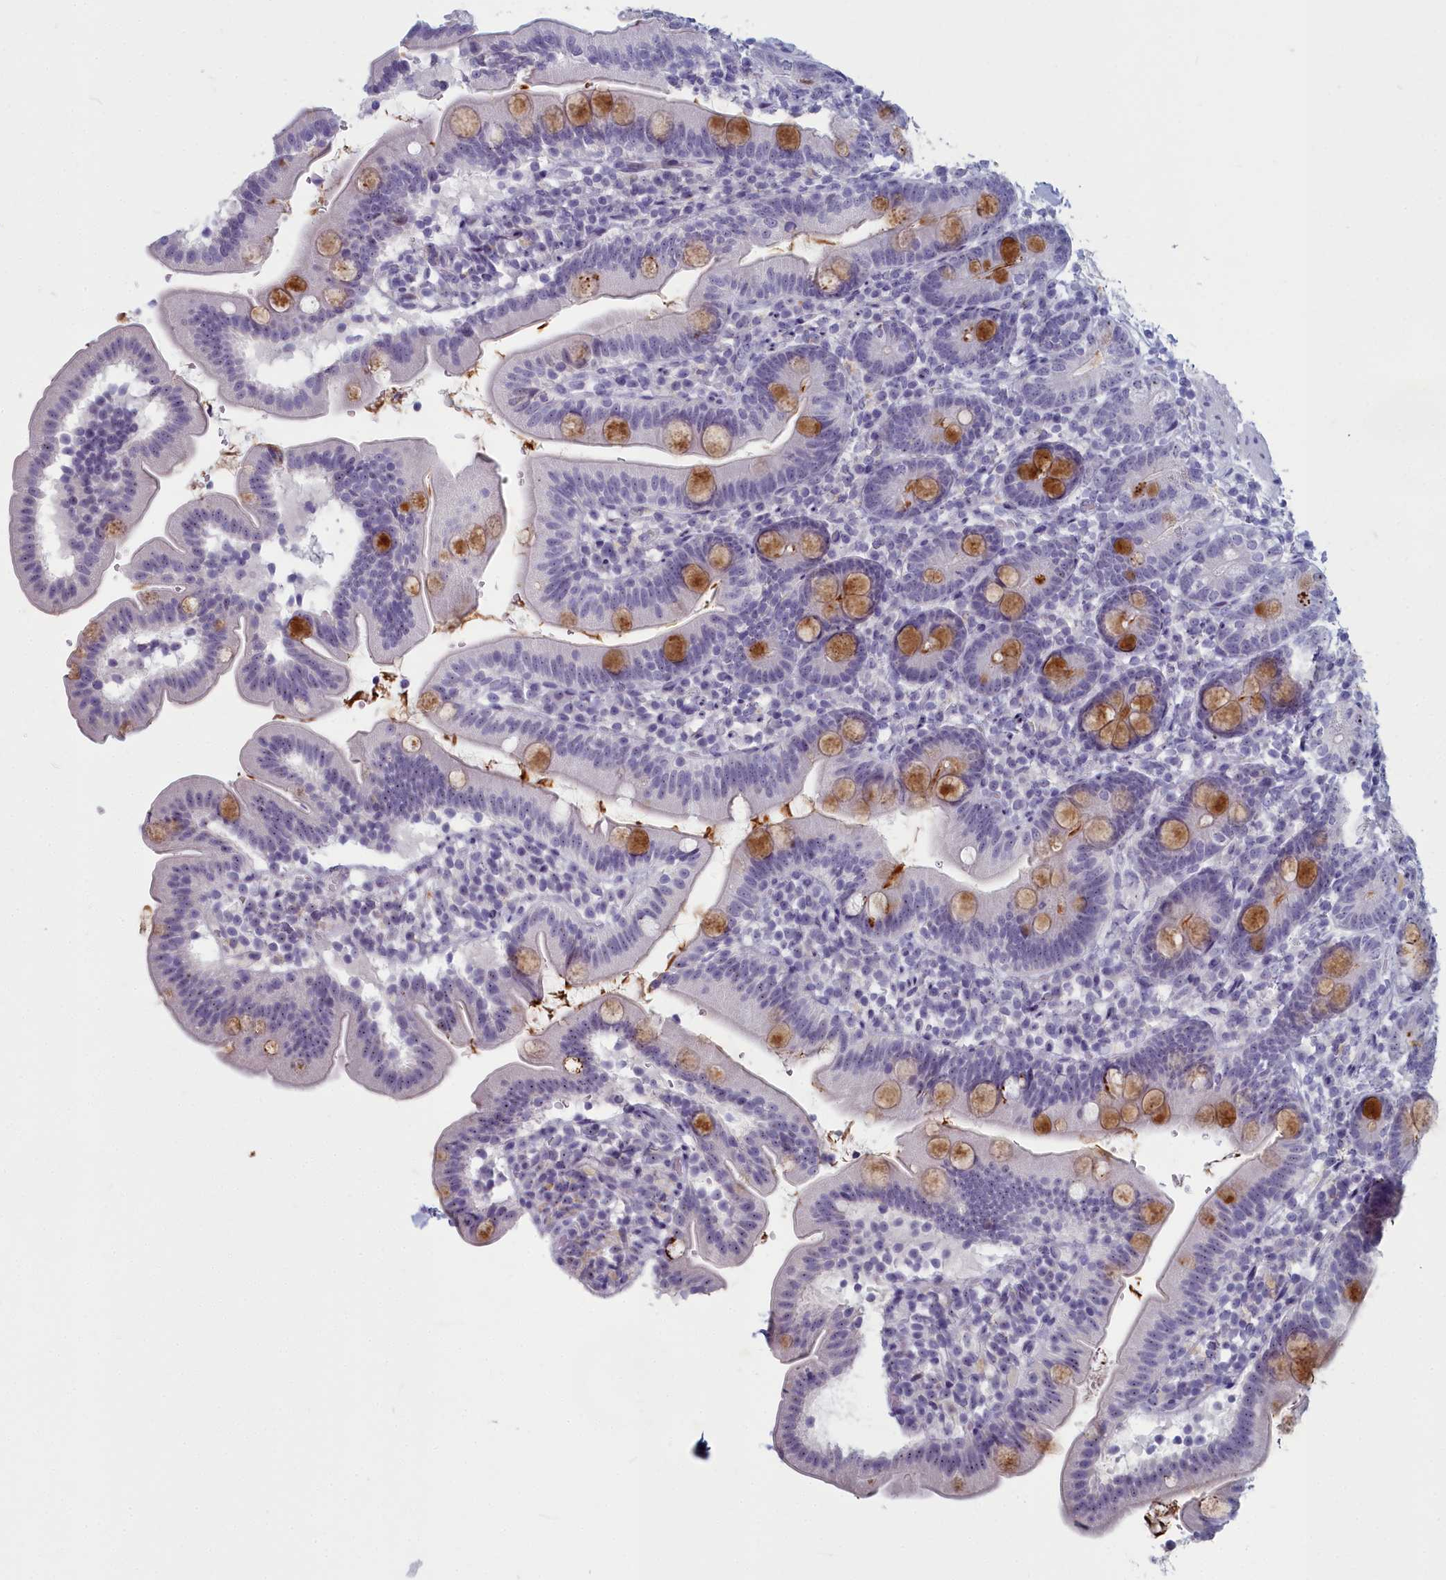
{"staining": {"intensity": "moderate", "quantity": "25%-75%", "location": "cytoplasmic/membranous"}, "tissue": "duodenum", "cell_type": "Glandular cells", "image_type": "normal", "snomed": [{"axis": "morphology", "description": "Normal tissue, NOS"}, {"axis": "topography", "description": "Duodenum"}], "caption": "Immunohistochemical staining of unremarkable human duodenum exhibits medium levels of moderate cytoplasmic/membranous staining in approximately 25%-75% of glandular cells.", "gene": "INSYN2A", "patient": {"sex": "female", "age": 67}}